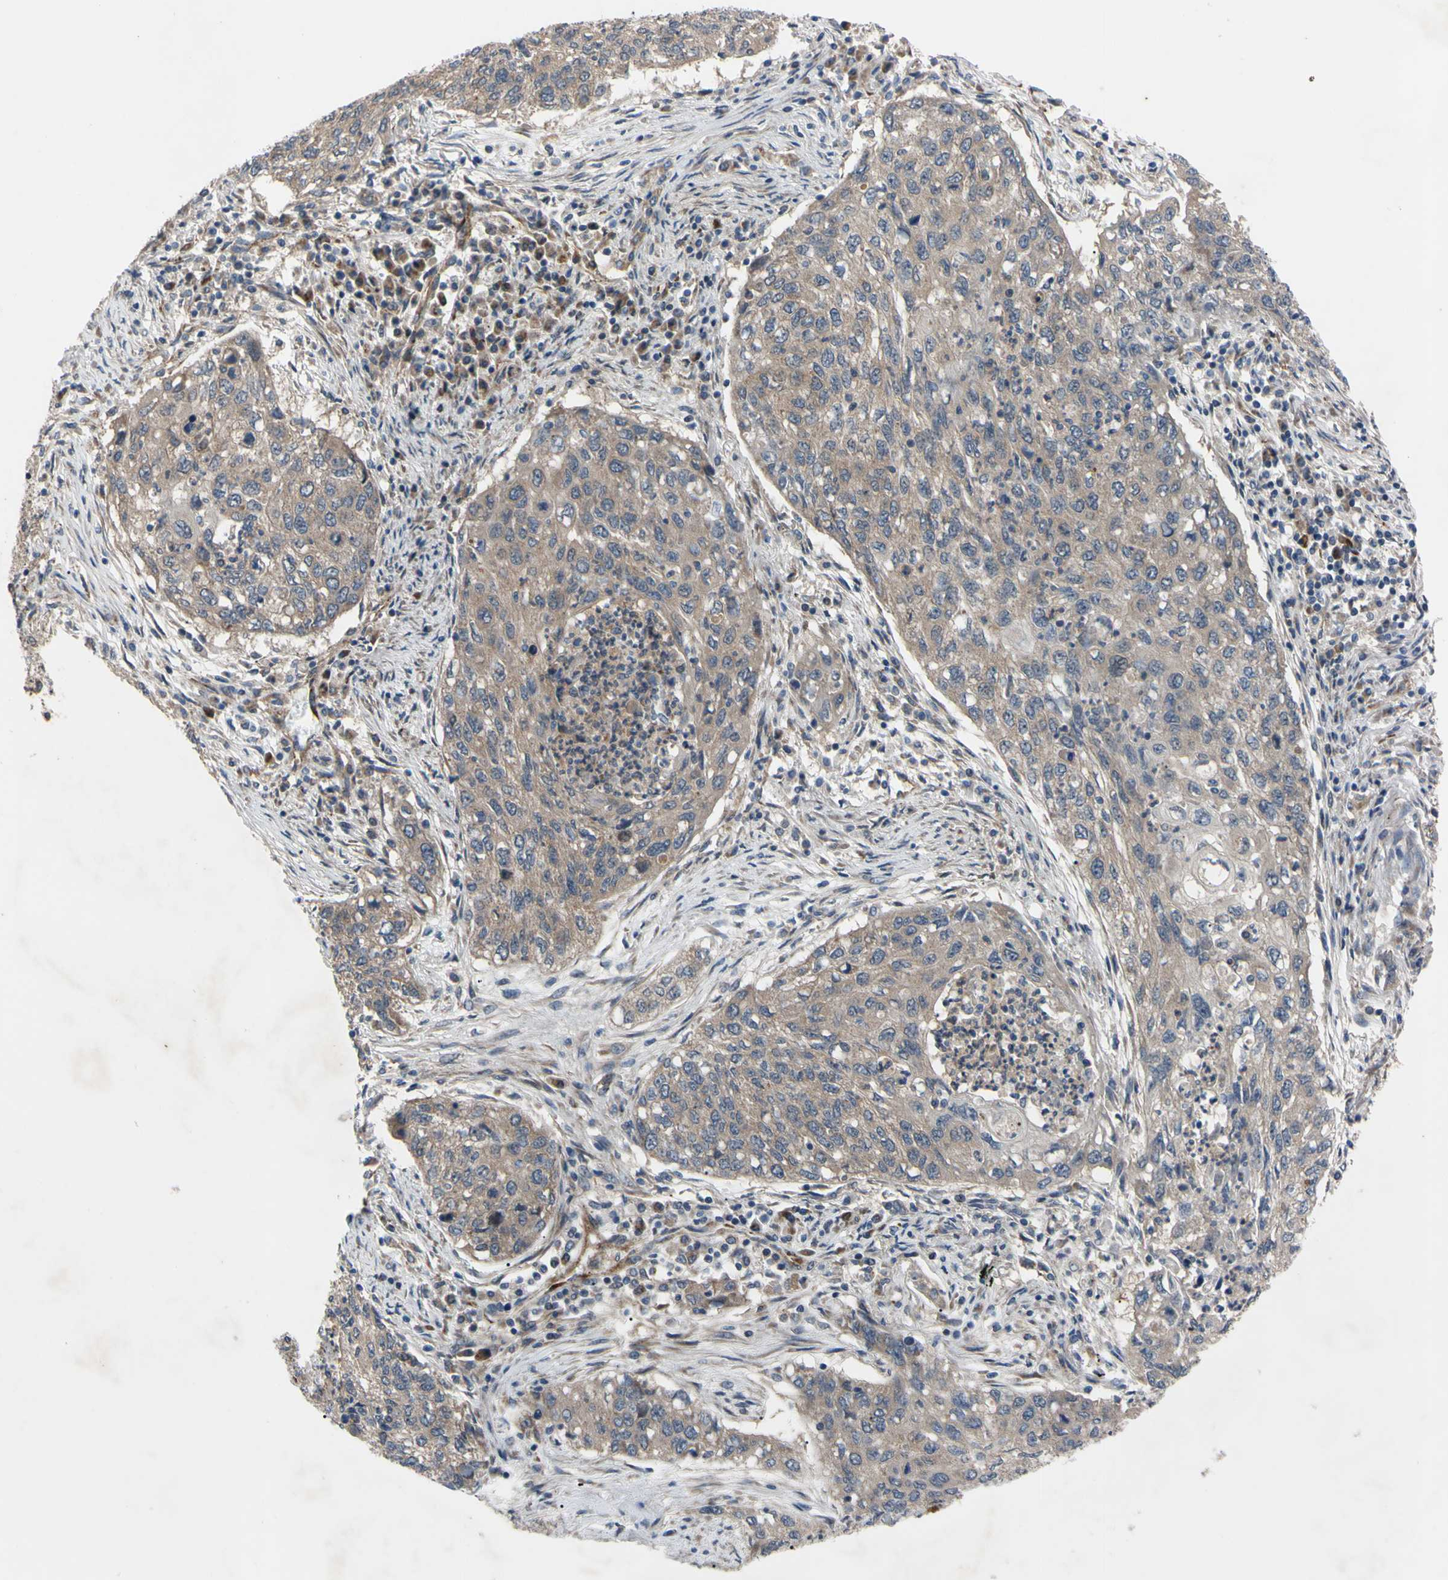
{"staining": {"intensity": "weak", "quantity": ">75%", "location": "cytoplasmic/membranous"}, "tissue": "lung cancer", "cell_type": "Tumor cells", "image_type": "cancer", "snomed": [{"axis": "morphology", "description": "Squamous cell carcinoma, NOS"}, {"axis": "topography", "description": "Lung"}], "caption": "The photomicrograph demonstrates staining of lung cancer (squamous cell carcinoma), revealing weak cytoplasmic/membranous protein positivity (brown color) within tumor cells.", "gene": "SVIL", "patient": {"sex": "female", "age": 63}}